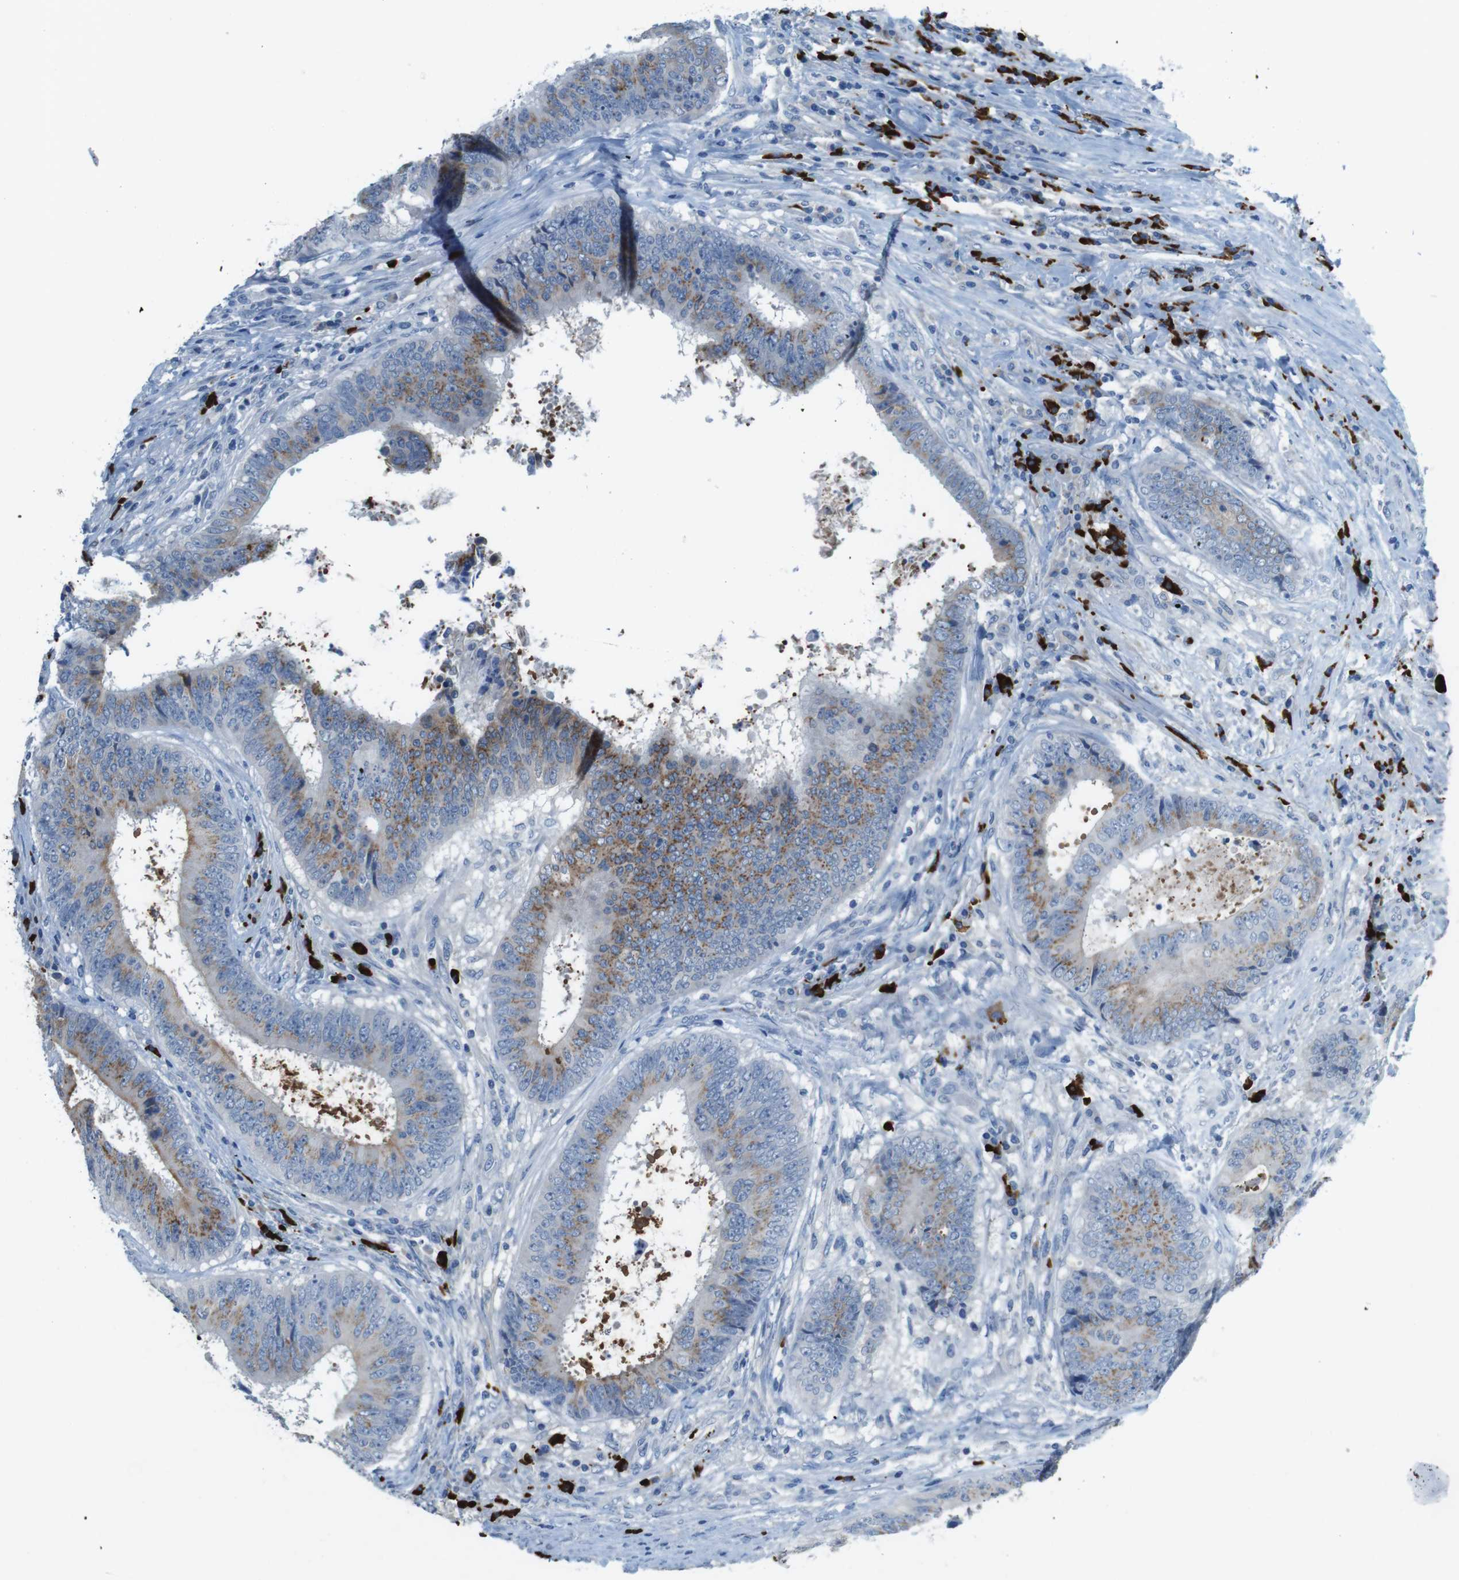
{"staining": {"intensity": "weak", "quantity": ">75%", "location": "cytoplasmic/membranous"}, "tissue": "colorectal cancer", "cell_type": "Tumor cells", "image_type": "cancer", "snomed": [{"axis": "morphology", "description": "Adenocarcinoma, NOS"}, {"axis": "topography", "description": "Rectum"}], "caption": "About >75% of tumor cells in colorectal cancer (adenocarcinoma) show weak cytoplasmic/membranous protein positivity as visualized by brown immunohistochemical staining.", "gene": "SLC35A3", "patient": {"sex": "male", "age": 72}}